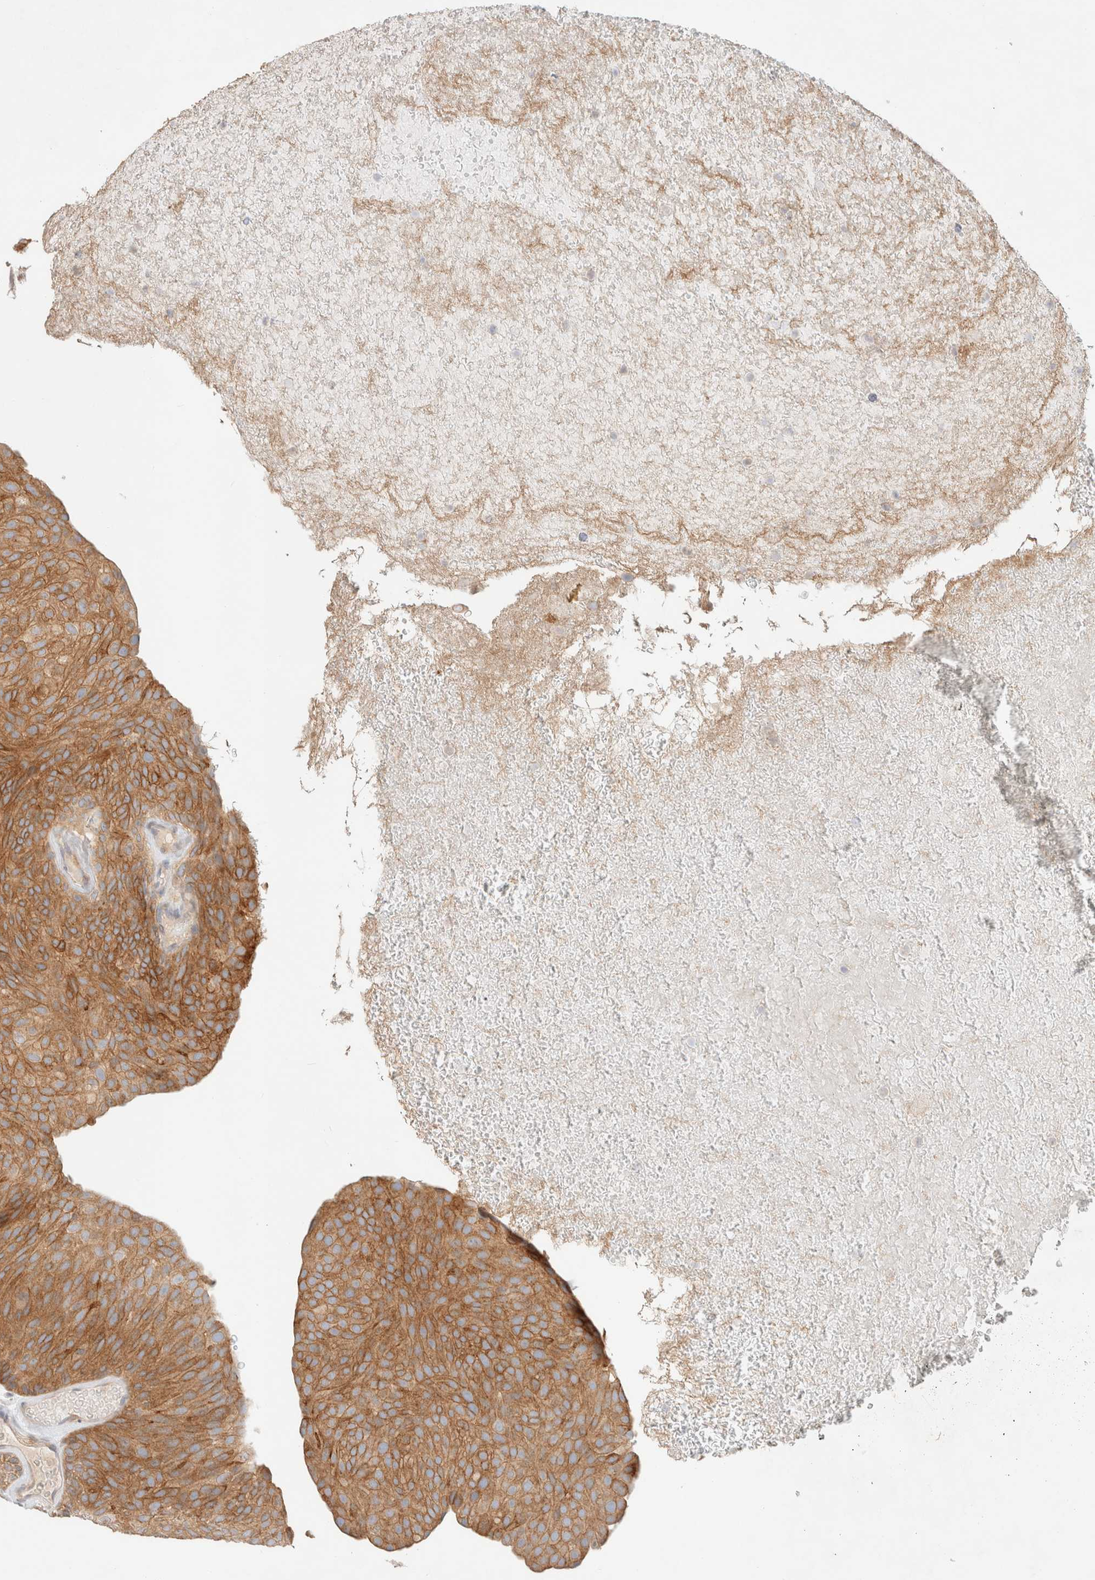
{"staining": {"intensity": "moderate", "quantity": ">75%", "location": "cytoplasmic/membranous"}, "tissue": "urothelial cancer", "cell_type": "Tumor cells", "image_type": "cancer", "snomed": [{"axis": "morphology", "description": "Urothelial carcinoma, Low grade"}, {"axis": "topography", "description": "Urinary bladder"}], "caption": "Immunohistochemistry (DAB (3,3'-diaminobenzidine)) staining of urothelial cancer demonstrates moderate cytoplasmic/membranous protein positivity in about >75% of tumor cells.", "gene": "MARK3", "patient": {"sex": "male", "age": 78}}